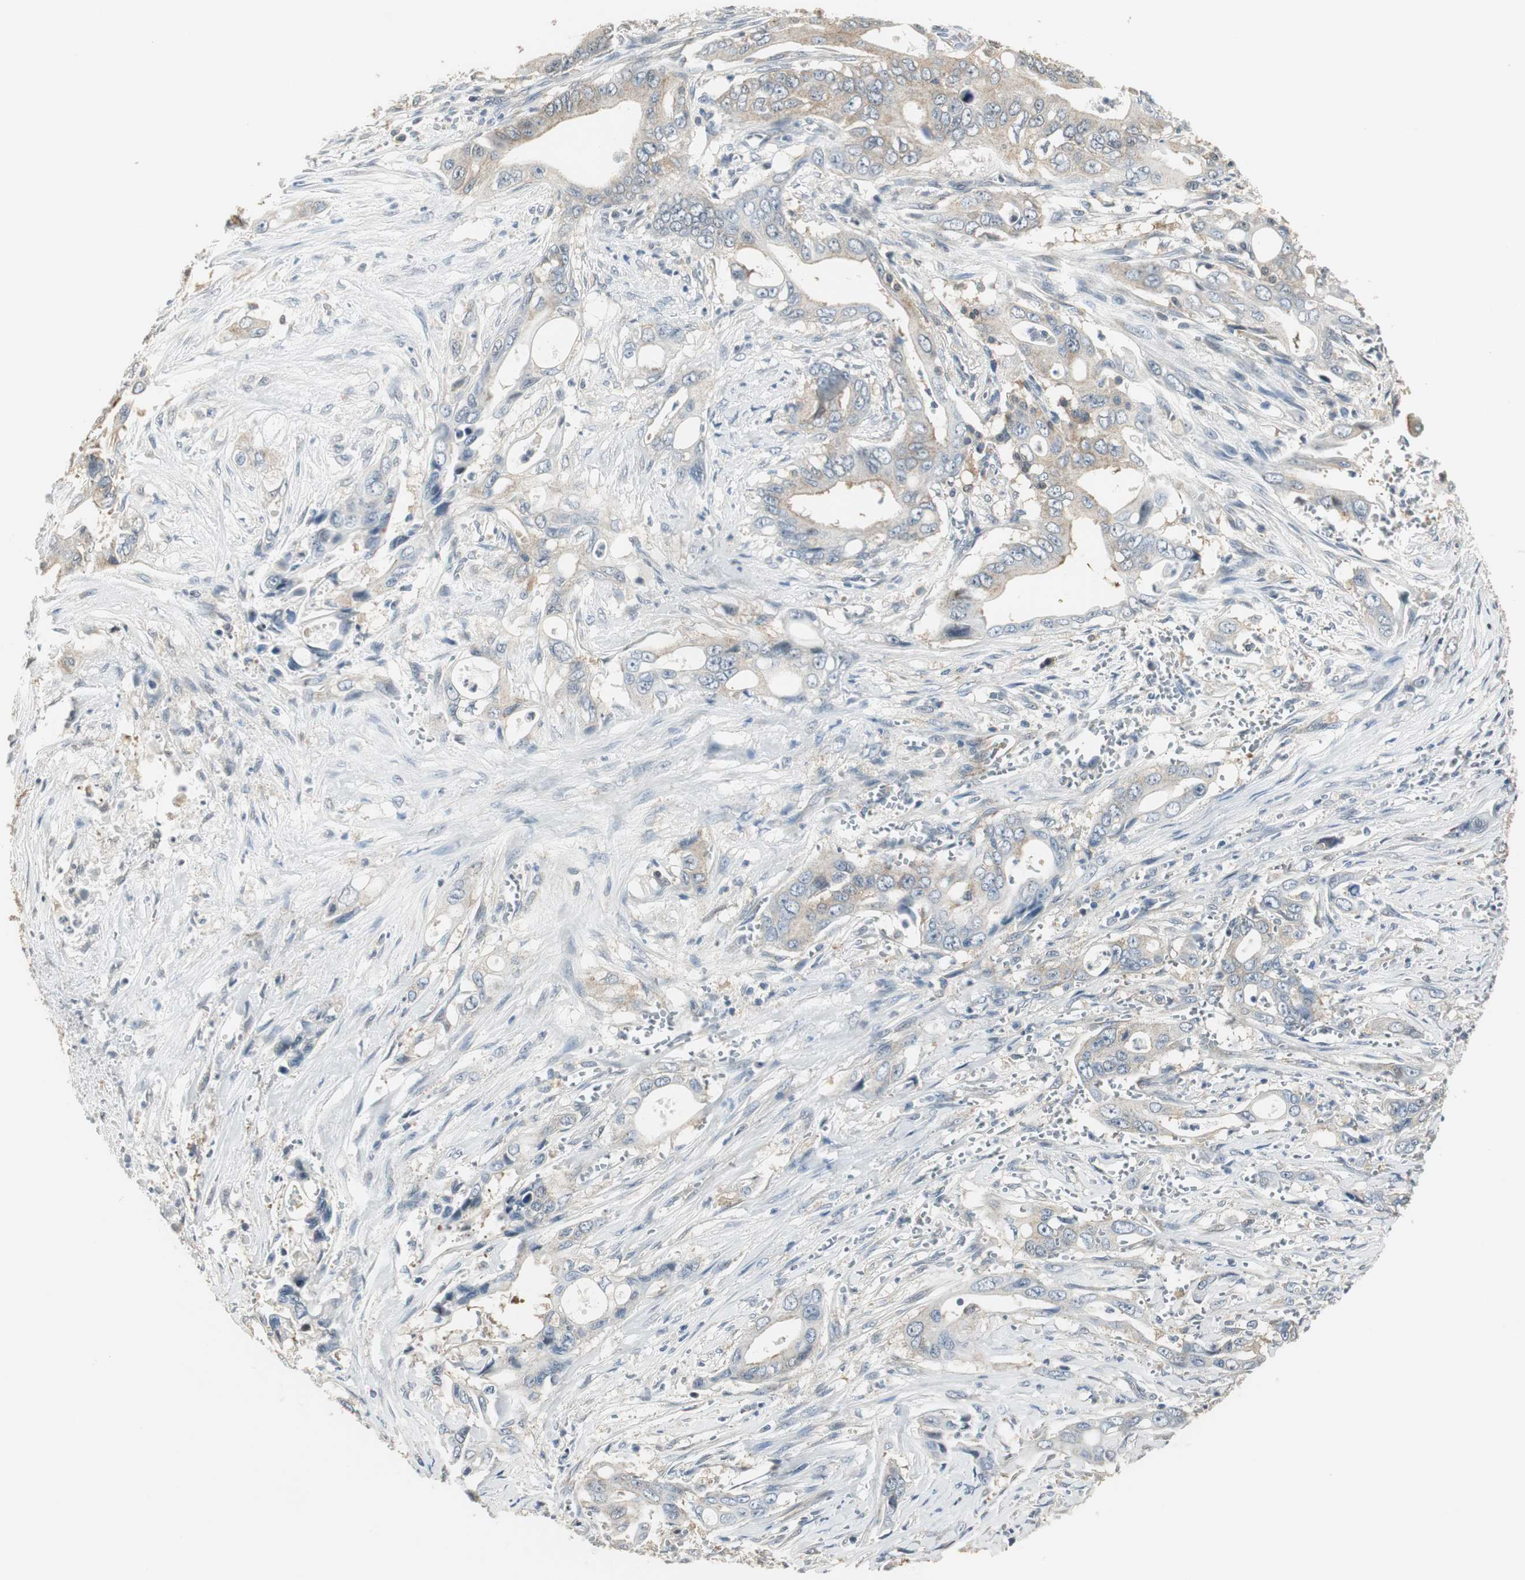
{"staining": {"intensity": "weak", "quantity": ">75%", "location": "cytoplasmic/membranous"}, "tissue": "pancreatic cancer", "cell_type": "Tumor cells", "image_type": "cancer", "snomed": [{"axis": "morphology", "description": "Adenocarcinoma, NOS"}, {"axis": "topography", "description": "Pancreas"}], "caption": "IHC (DAB (3,3'-diaminobenzidine)) staining of human pancreatic cancer (adenocarcinoma) reveals weak cytoplasmic/membranous protein staining in about >75% of tumor cells.", "gene": "CCT5", "patient": {"sex": "male", "age": 59}}